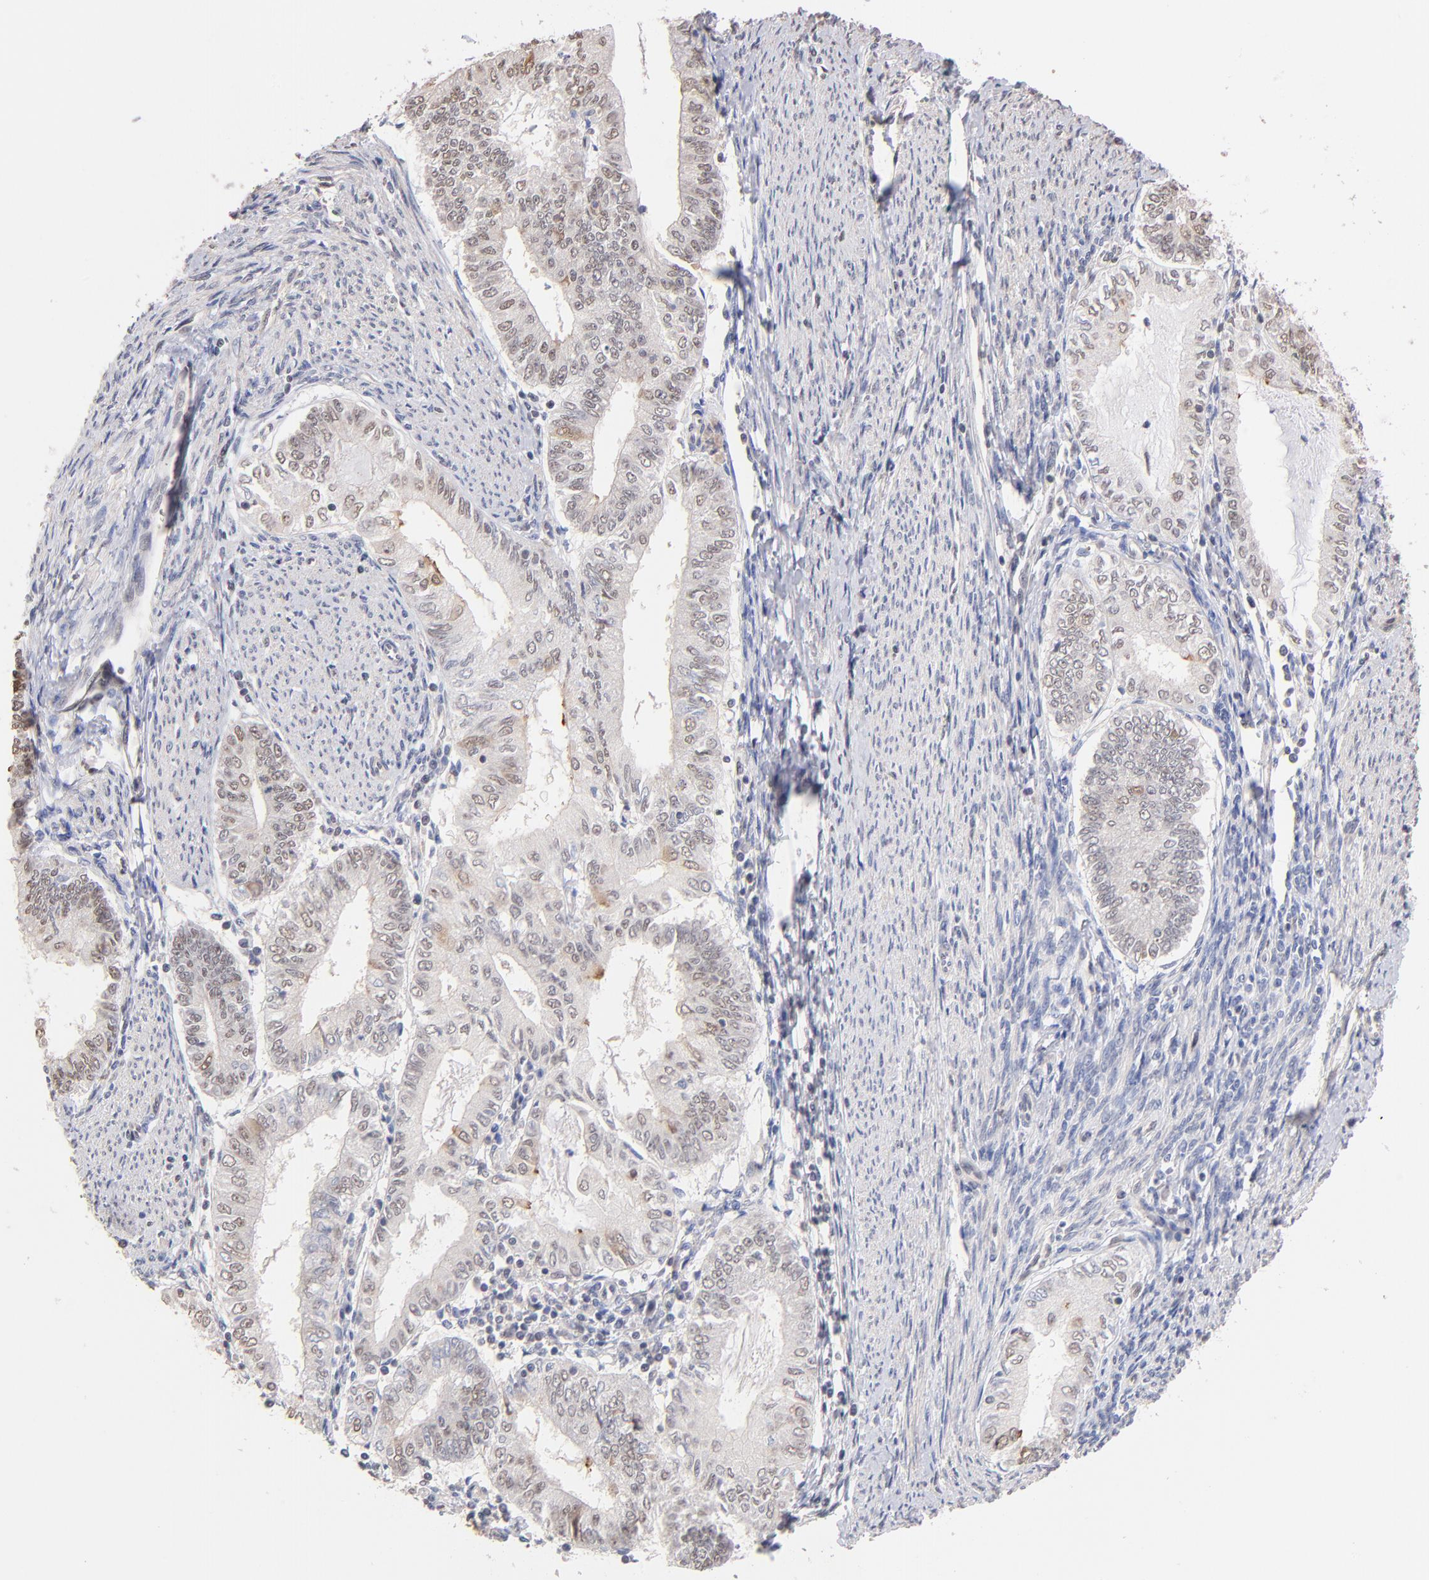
{"staining": {"intensity": "weak", "quantity": "<25%", "location": "nuclear"}, "tissue": "endometrial cancer", "cell_type": "Tumor cells", "image_type": "cancer", "snomed": [{"axis": "morphology", "description": "Adenocarcinoma, NOS"}, {"axis": "topography", "description": "Endometrium"}], "caption": "The IHC image has no significant expression in tumor cells of endometrial adenocarcinoma tissue.", "gene": "RIBC2", "patient": {"sex": "female", "age": 66}}